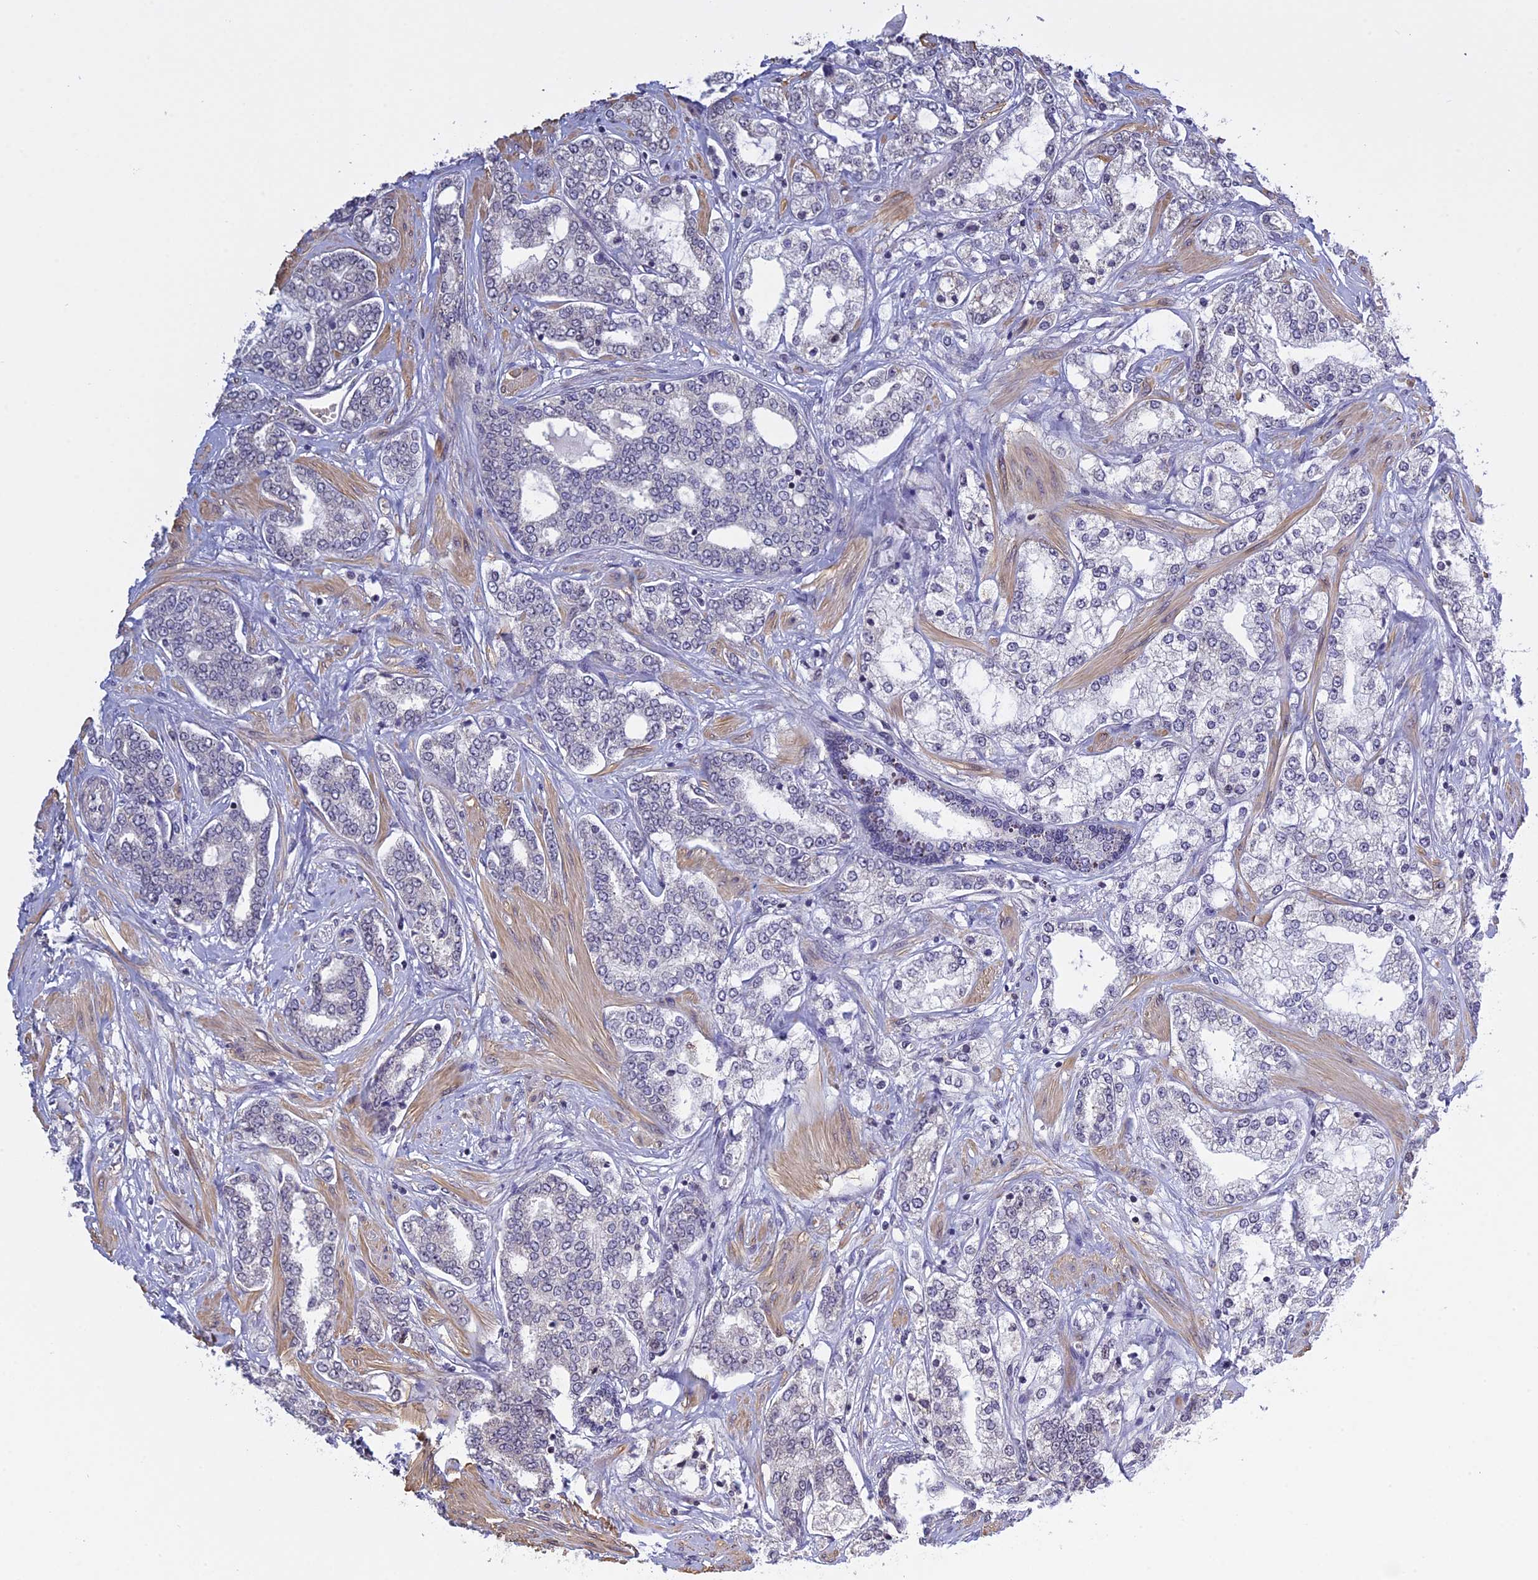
{"staining": {"intensity": "negative", "quantity": "none", "location": "none"}, "tissue": "prostate cancer", "cell_type": "Tumor cells", "image_type": "cancer", "snomed": [{"axis": "morphology", "description": "Adenocarcinoma, High grade"}, {"axis": "topography", "description": "Prostate"}], "caption": "DAB immunohistochemical staining of human adenocarcinoma (high-grade) (prostate) demonstrates no significant expression in tumor cells. (Brightfield microscopy of DAB (3,3'-diaminobenzidine) IHC at high magnification).", "gene": "MGA", "patient": {"sex": "male", "age": 64}}